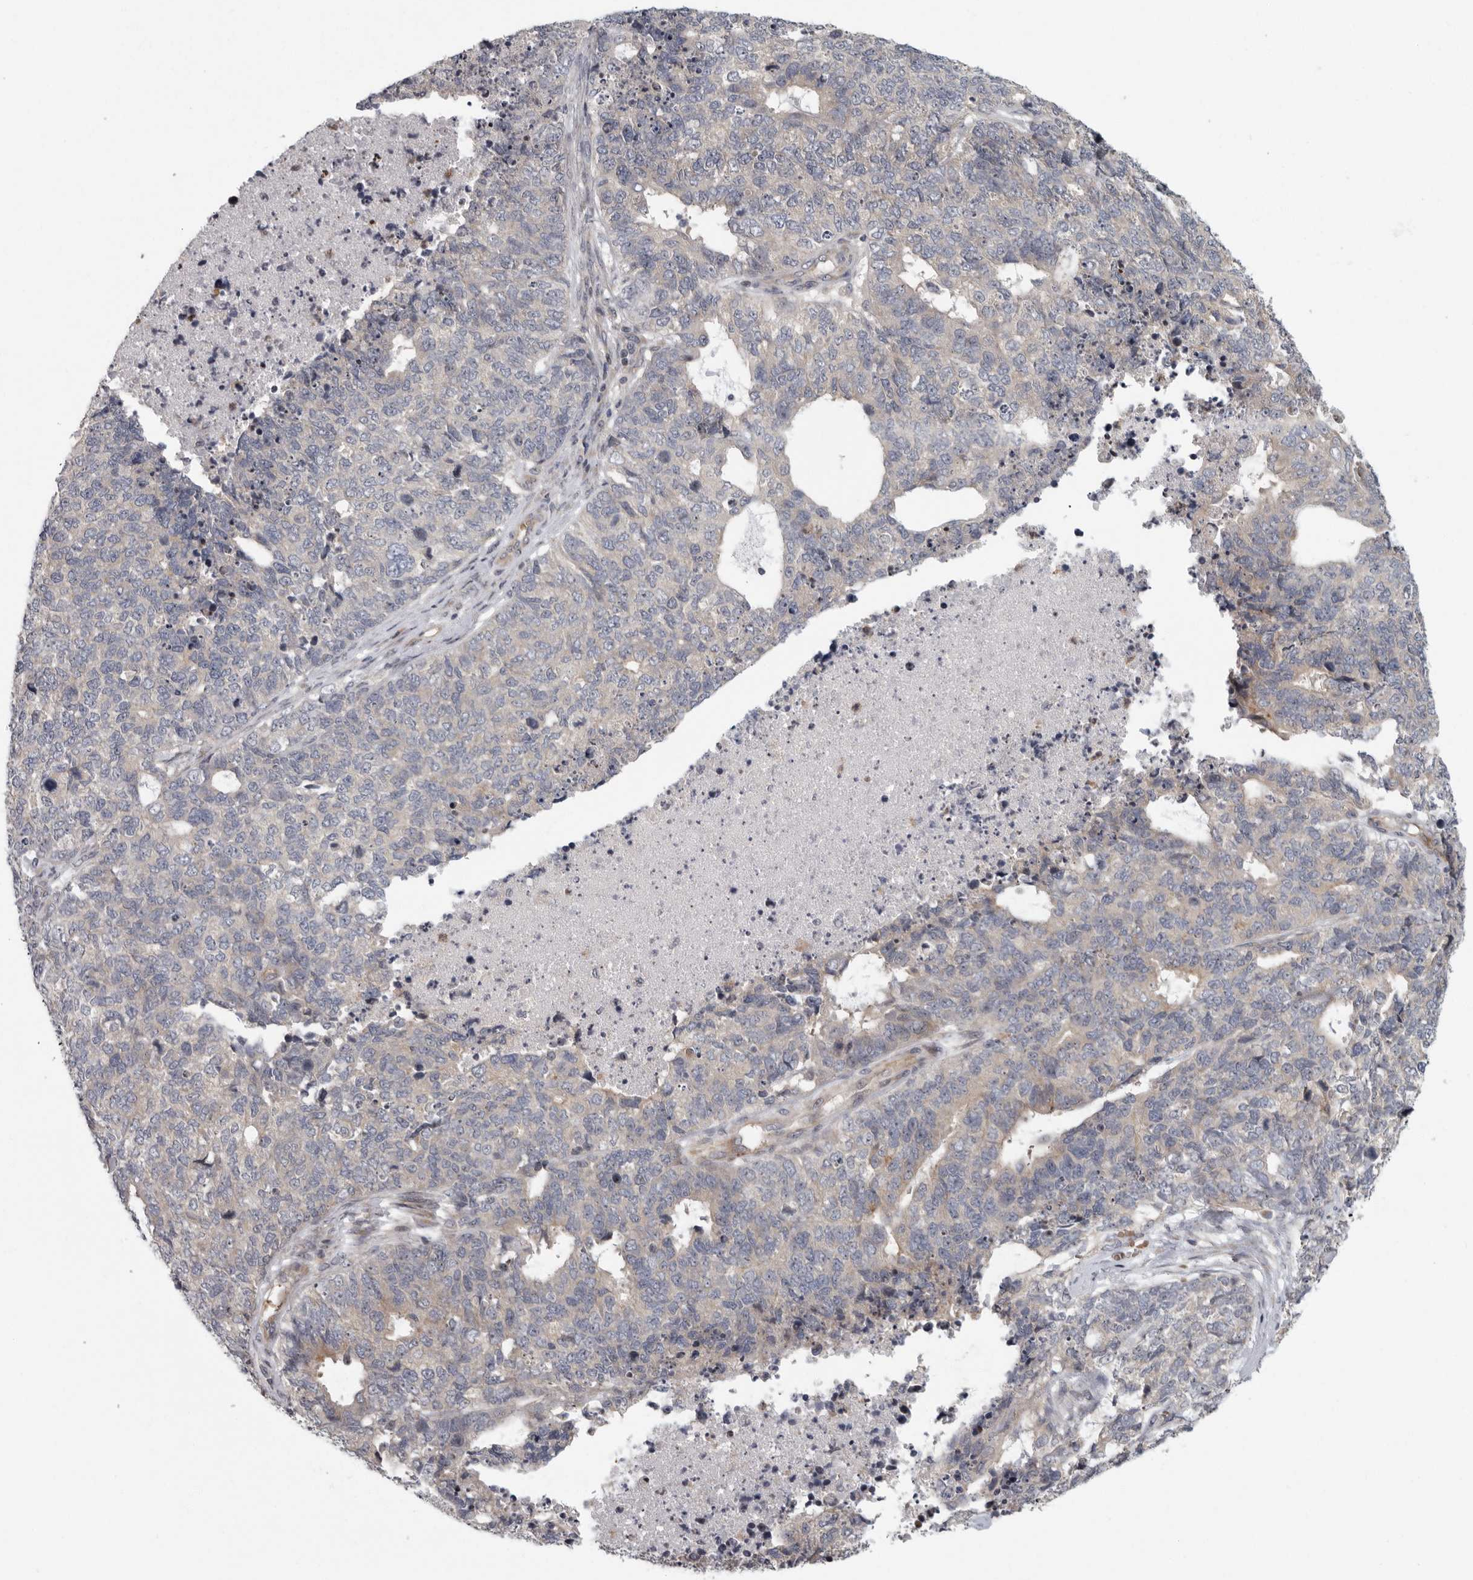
{"staining": {"intensity": "negative", "quantity": "none", "location": "none"}, "tissue": "cervical cancer", "cell_type": "Tumor cells", "image_type": "cancer", "snomed": [{"axis": "morphology", "description": "Squamous cell carcinoma, NOS"}, {"axis": "topography", "description": "Cervix"}], "caption": "The micrograph demonstrates no staining of tumor cells in cervical cancer (squamous cell carcinoma). The staining was performed using DAB (3,3'-diaminobenzidine) to visualize the protein expression in brown, while the nuclei were stained in blue with hematoxylin (Magnification: 20x).", "gene": "PDCD11", "patient": {"sex": "female", "age": 63}}